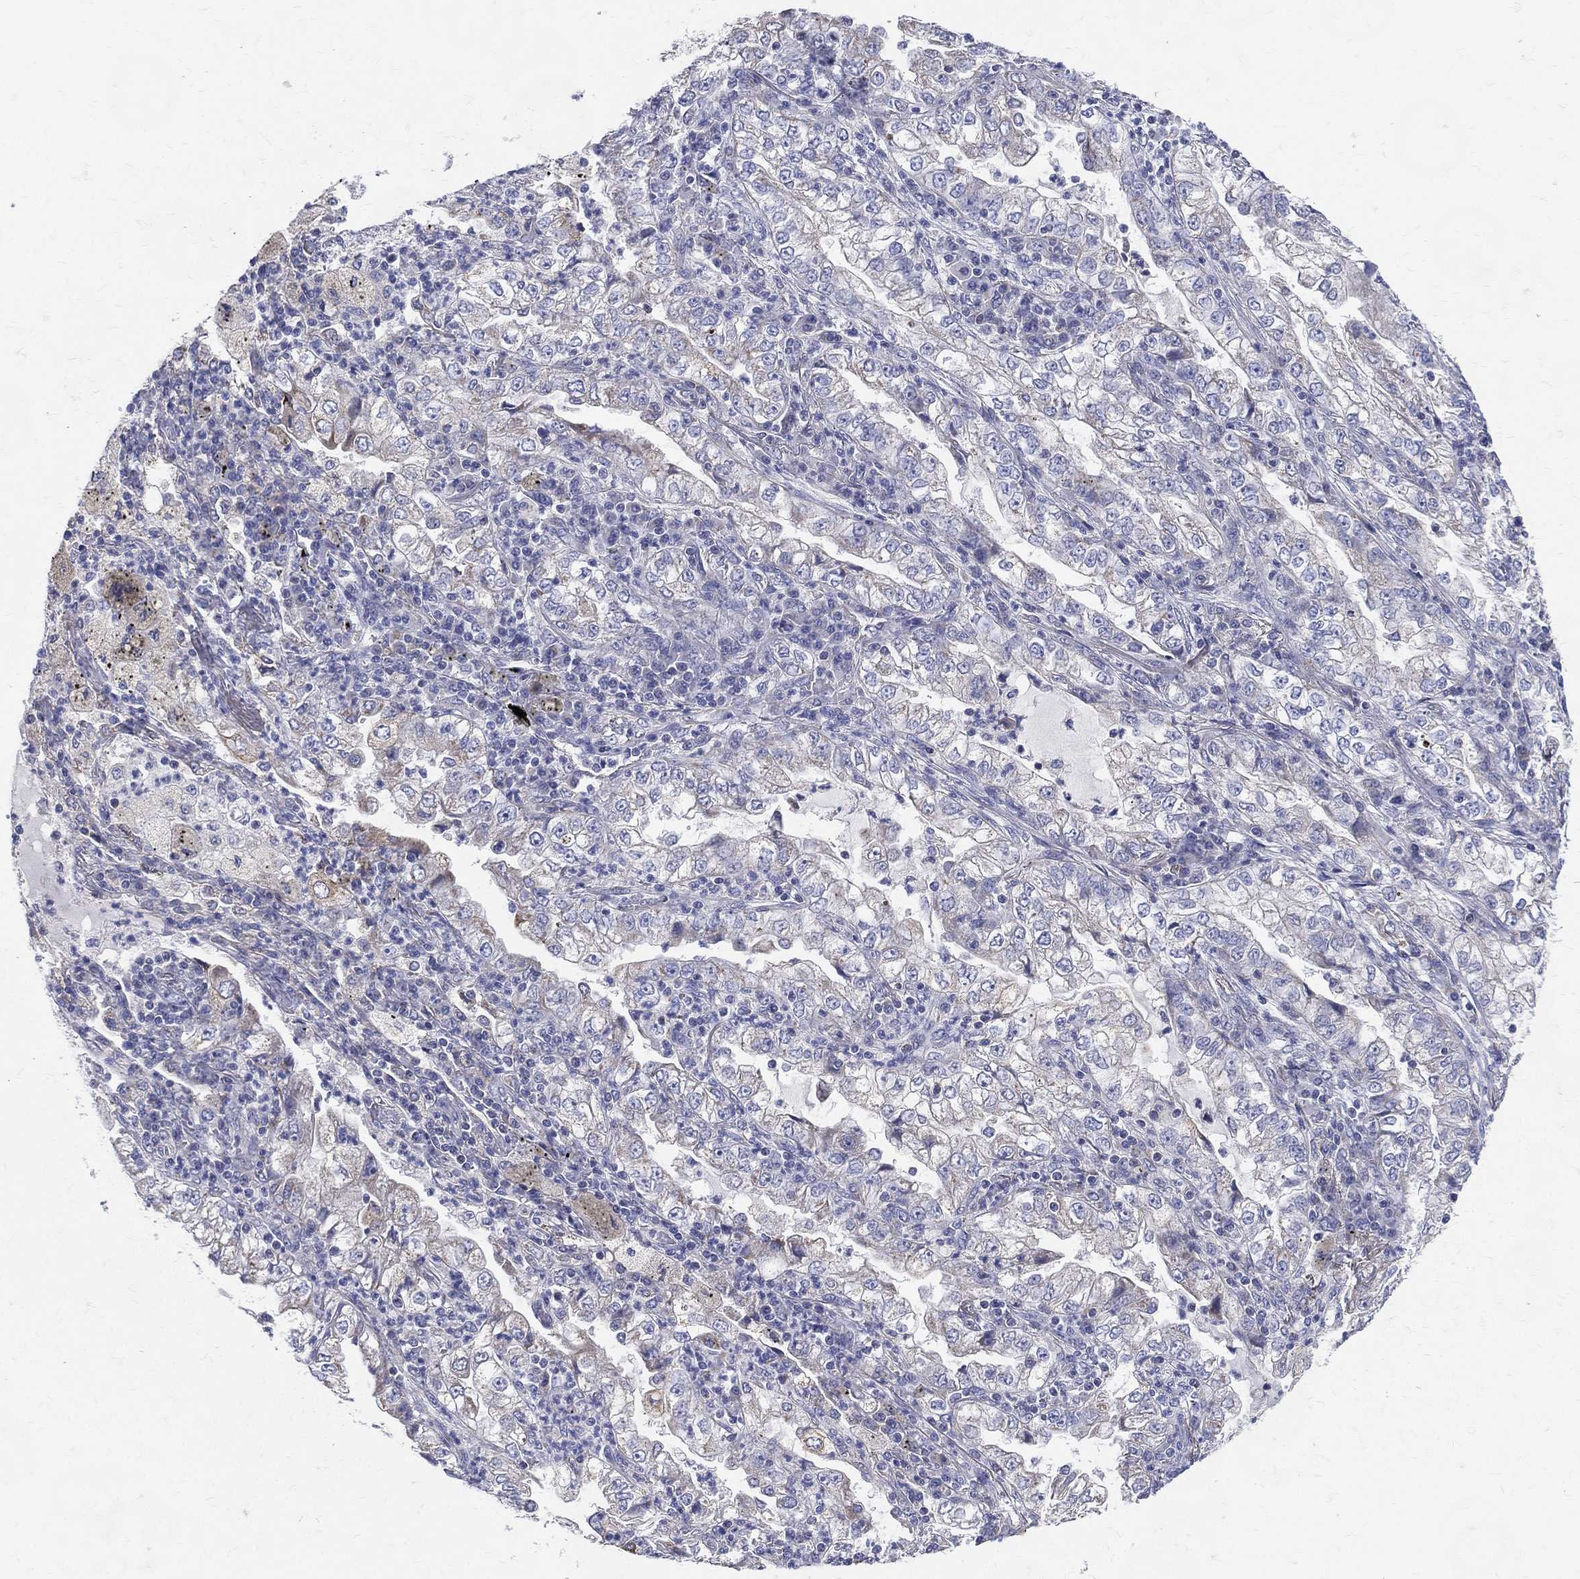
{"staining": {"intensity": "weak", "quantity": "<25%", "location": "cytoplasmic/membranous"}, "tissue": "lung cancer", "cell_type": "Tumor cells", "image_type": "cancer", "snomed": [{"axis": "morphology", "description": "Adenocarcinoma, NOS"}, {"axis": "topography", "description": "Lung"}], "caption": "DAB (3,3'-diaminobenzidine) immunohistochemical staining of lung cancer (adenocarcinoma) displays no significant expression in tumor cells.", "gene": "PWWP3A", "patient": {"sex": "female", "age": 73}}